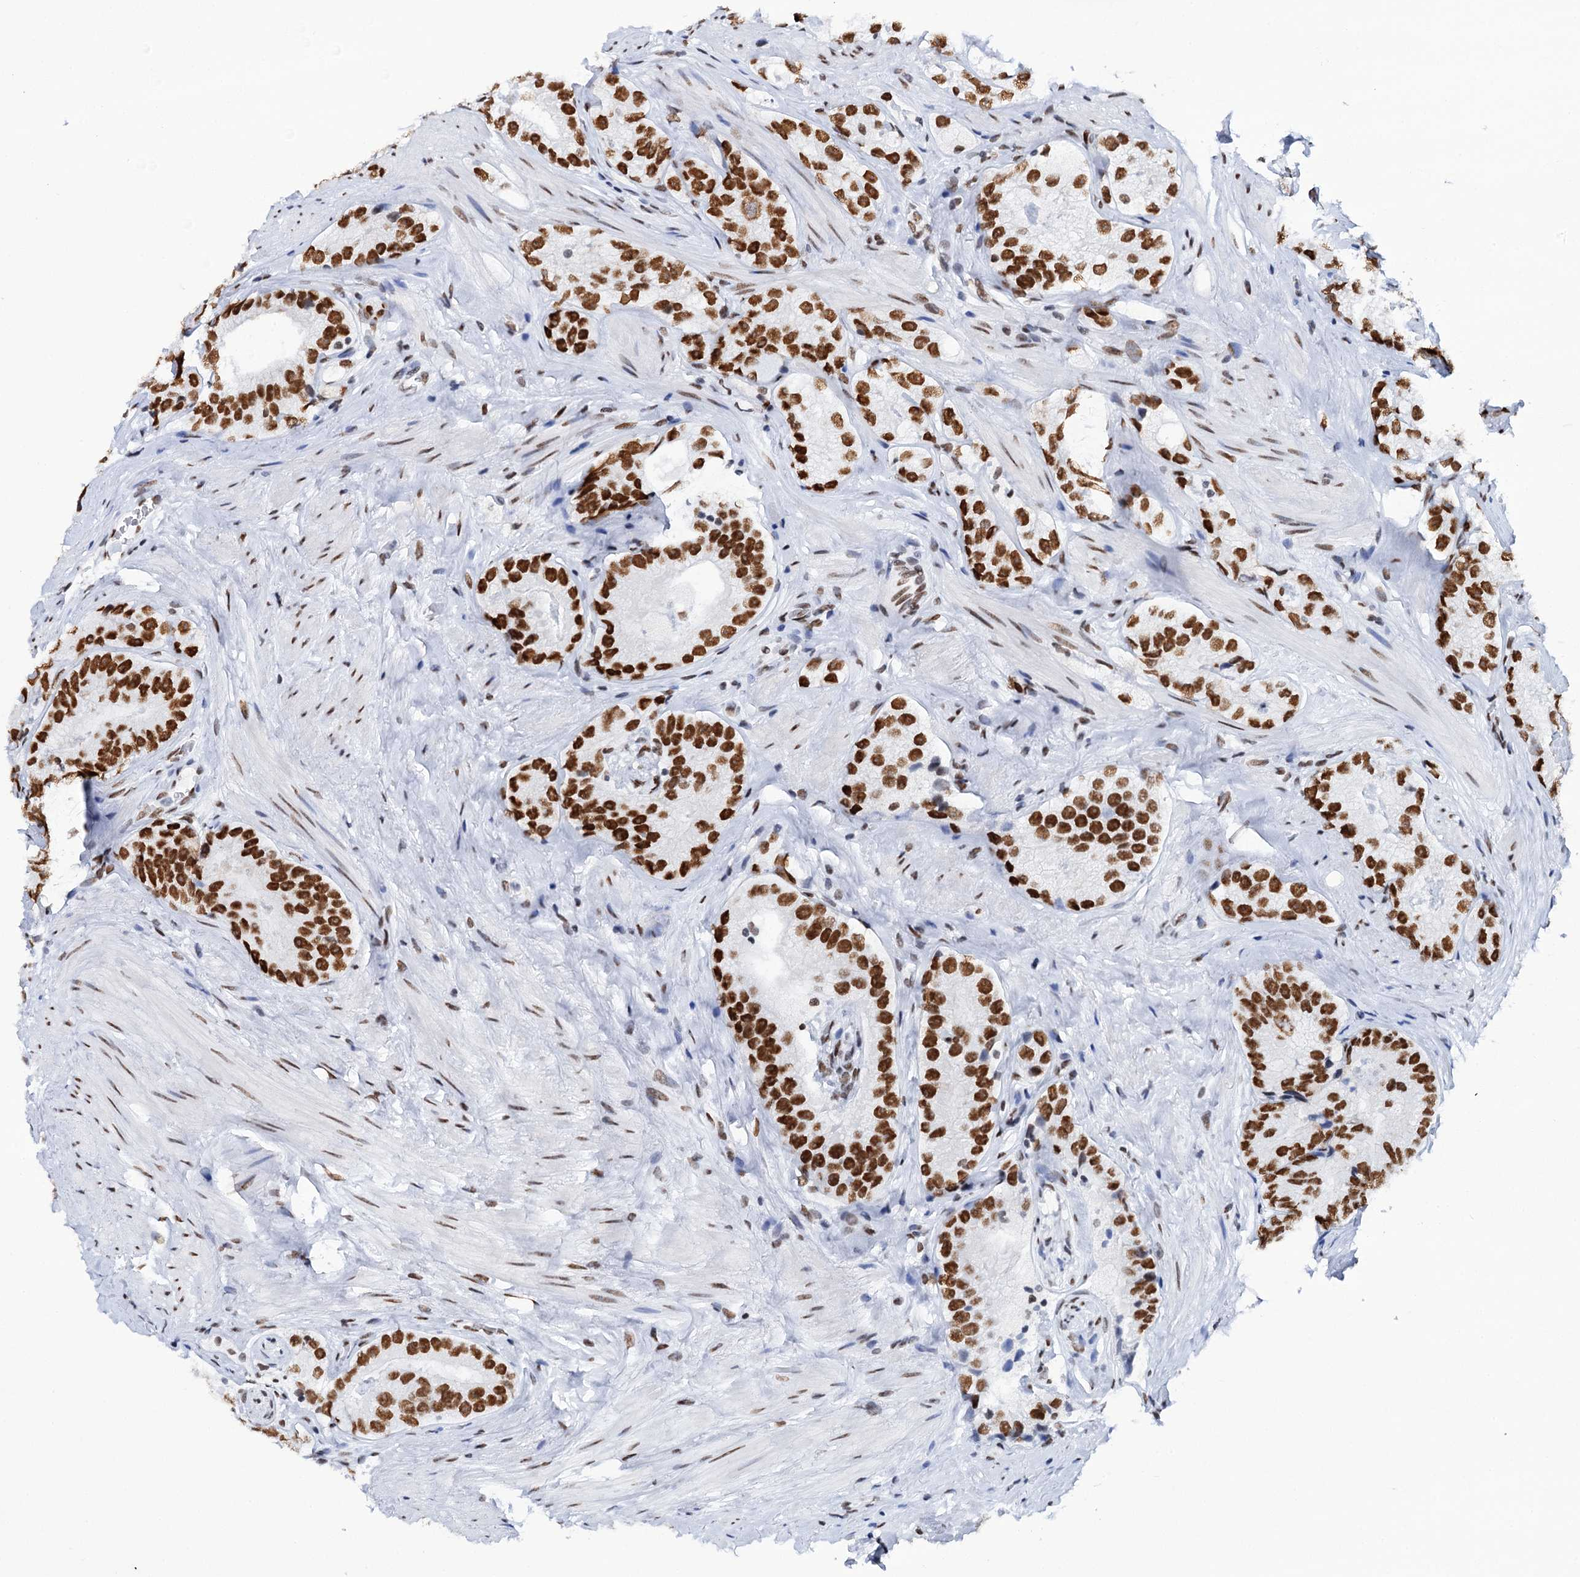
{"staining": {"intensity": "strong", "quantity": ">75%", "location": "nuclear"}, "tissue": "prostate cancer", "cell_type": "Tumor cells", "image_type": "cancer", "snomed": [{"axis": "morphology", "description": "Adenocarcinoma, High grade"}, {"axis": "topography", "description": "Prostate"}], "caption": "There is high levels of strong nuclear expression in tumor cells of adenocarcinoma (high-grade) (prostate), as demonstrated by immunohistochemical staining (brown color).", "gene": "MATR3", "patient": {"sex": "male", "age": 56}}